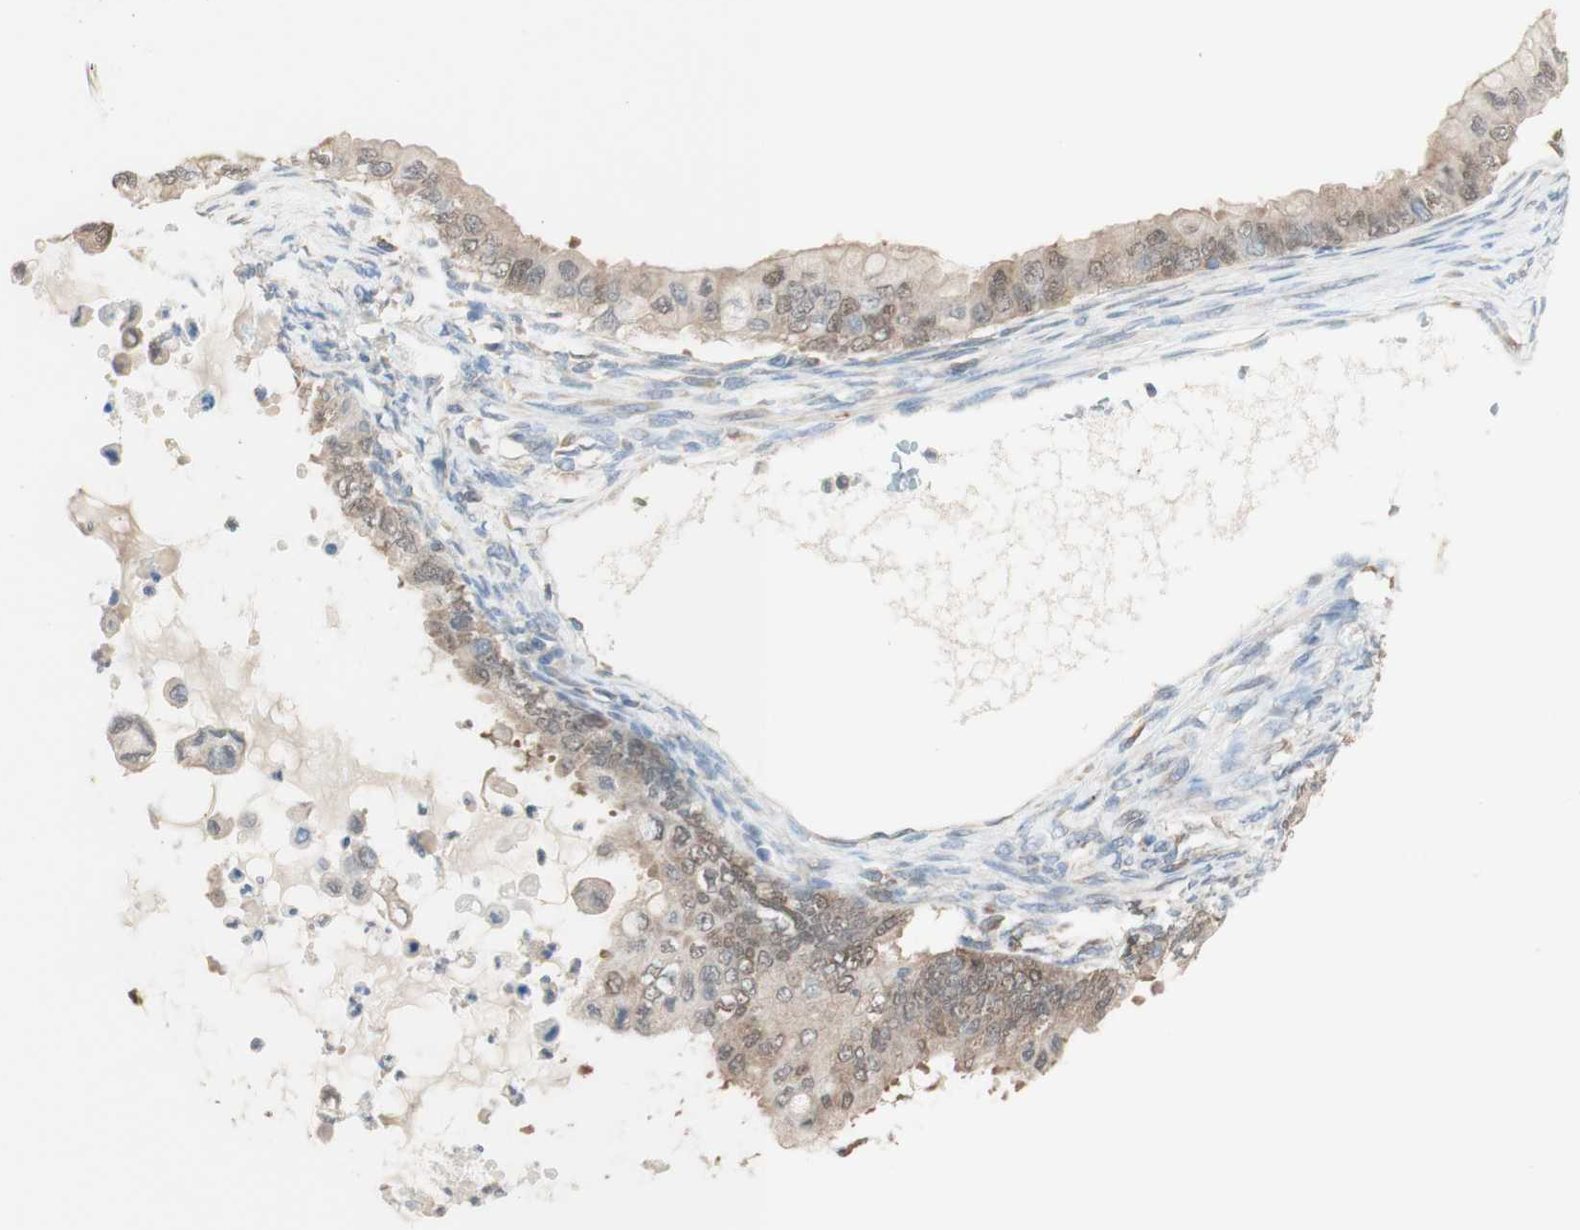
{"staining": {"intensity": "weak", "quantity": "25%-75%", "location": "cytoplasmic/membranous,nuclear"}, "tissue": "ovarian cancer", "cell_type": "Tumor cells", "image_type": "cancer", "snomed": [{"axis": "morphology", "description": "Cystadenocarcinoma, mucinous, NOS"}, {"axis": "topography", "description": "Ovary"}], "caption": "The photomicrograph reveals immunohistochemical staining of mucinous cystadenocarcinoma (ovarian). There is weak cytoplasmic/membranous and nuclear staining is seen in about 25%-75% of tumor cells. (brown staining indicates protein expression, while blue staining denotes nuclei).", "gene": "COMT", "patient": {"sex": "female", "age": 80}}